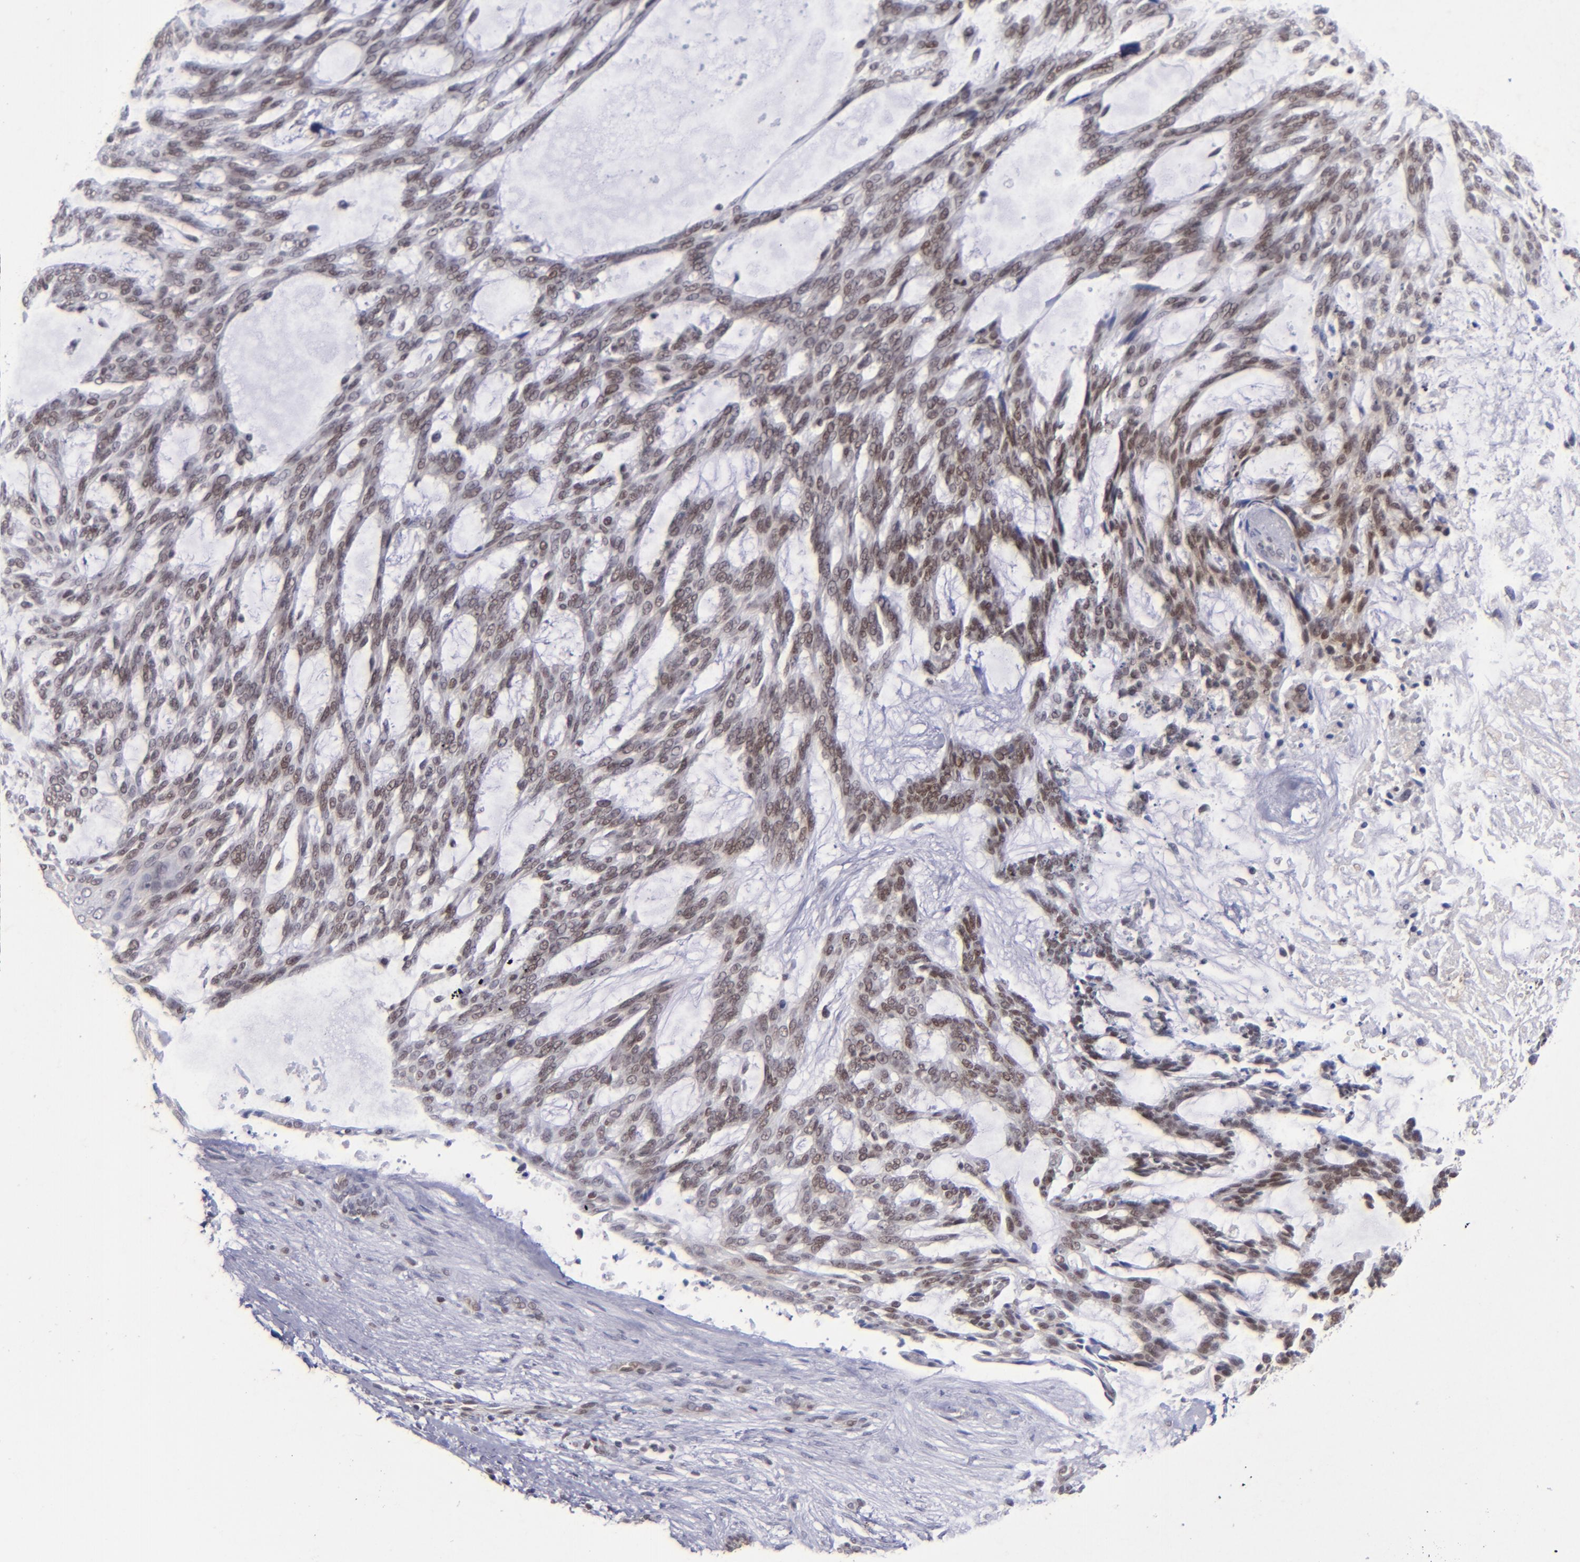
{"staining": {"intensity": "weak", "quantity": ">75%", "location": "nuclear"}, "tissue": "skin cancer", "cell_type": "Tumor cells", "image_type": "cancer", "snomed": [{"axis": "morphology", "description": "Normal tissue, NOS"}, {"axis": "morphology", "description": "Basal cell carcinoma"}, {"axis": "topography", "description": "Skin"}], "caption": "The micrograph displays staining of skin basal cell carcinoma, revealing weak nuclear protein staining (brown color) within tumor cells.", "gene": "MGMT", "patient": {"sex": "female", "age": 71}}